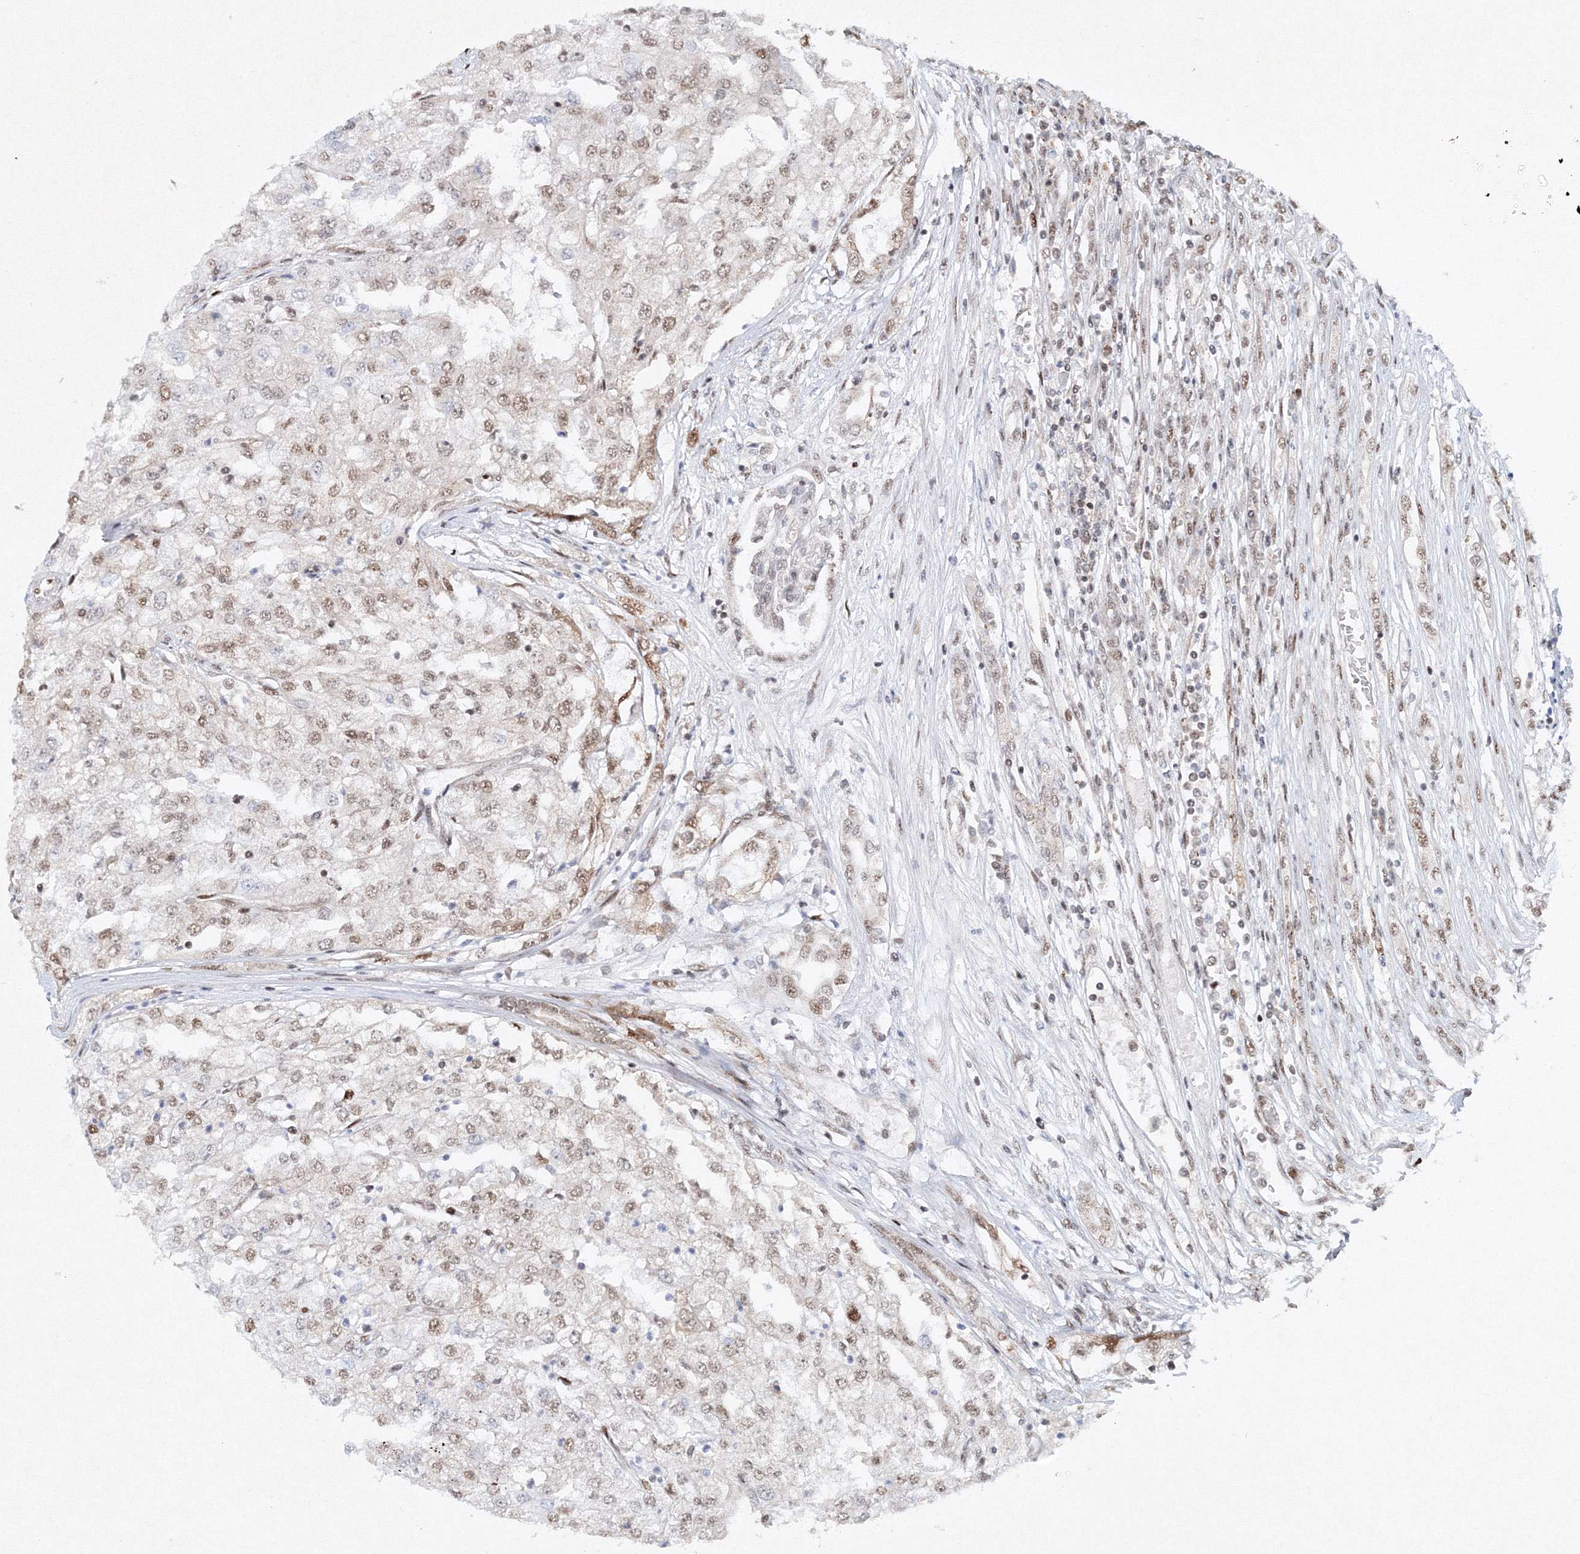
{"staining": {"intensity": "weak", "quantity": ">75%", "location": "nuclear"}, "tissue": "renal cancer", "cell_type": "Tumor cells", "image_type": "cancer", "snomed": [{"axis": "morphology", "description": "Adenocarcinoma, NOS"}, {"axis": "topography", "description": "Kidney"}], "caption": "Weak nuclear protein positivity is identified in approximately >75% of tumor cells in renal adenocarcinoma.", "gene": "SNRPC", "patient": {"sex": "female", "age": 54}}